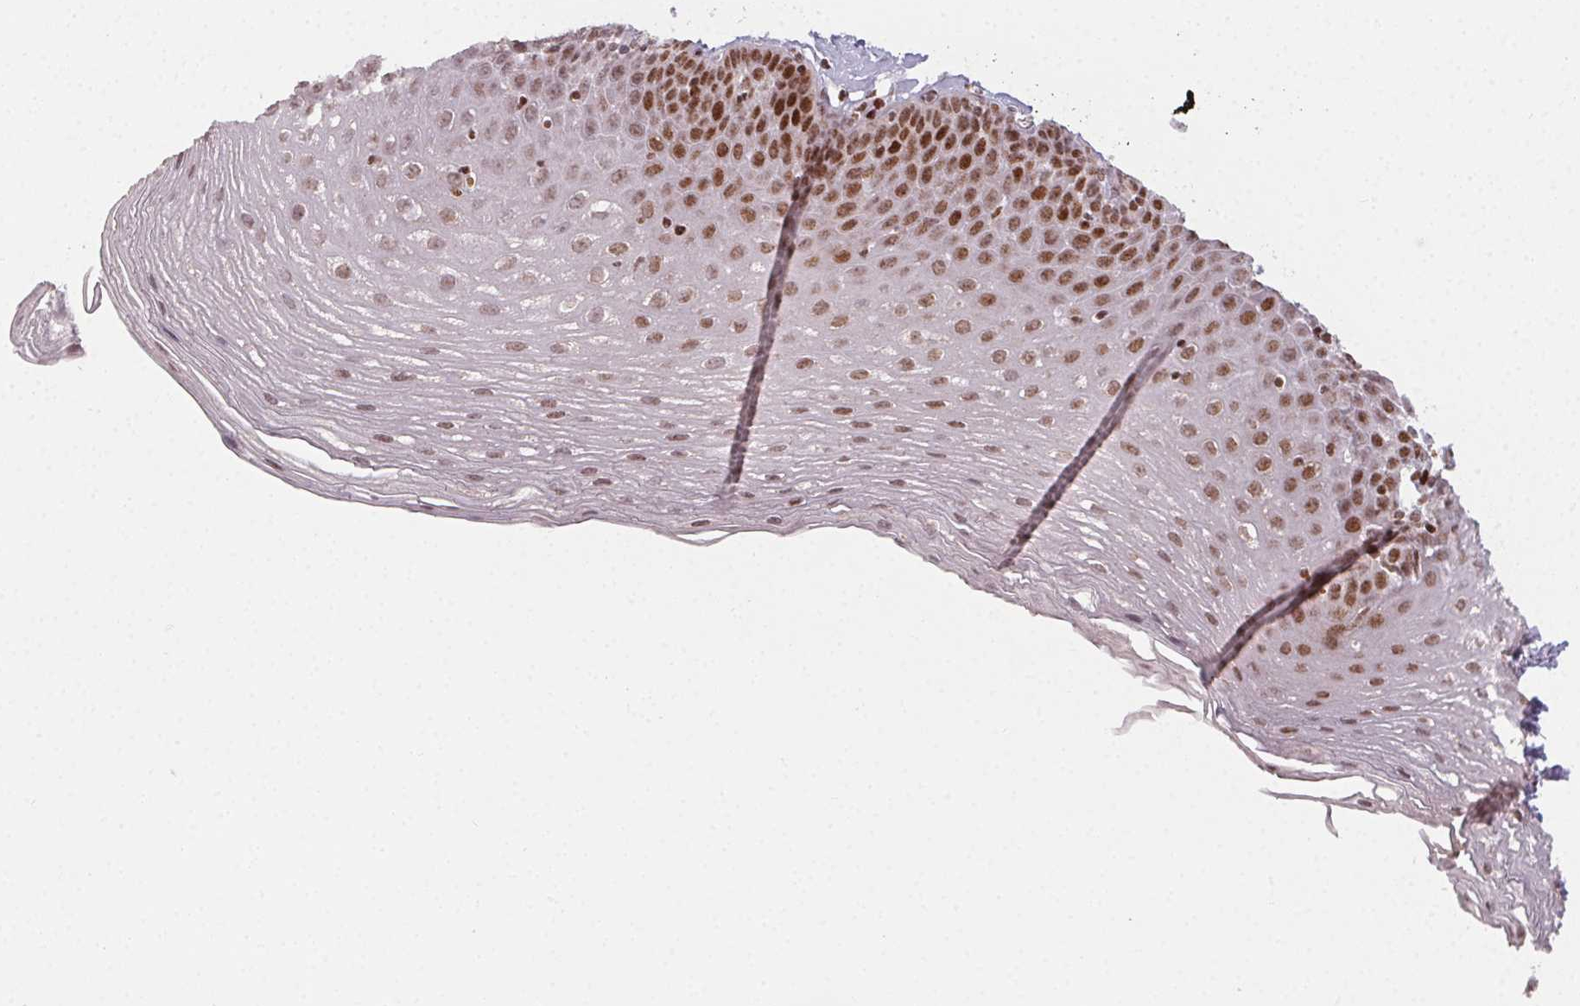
{"staining": {"intensity": "strong", "quantity": "25%-75%", "location": "nuclear"}, "tissue": "esophagus", "cell_type": "Squamous epithelial cells", "image_type": "normal", "snomed": [{"axis": "morphology", "description": "Normal tissue, NOS"}, {"axis": "topography", "description": "Esophagus"}], "caption": "Immunohistochemistry (DAB) staining of unremarkable human esophagus exhibits strong nuclear protein expression in about 25%-75% of squamous epithelial cells.", "gene": "KMT2A", "patient": {"sex": "female", "age": 81}}